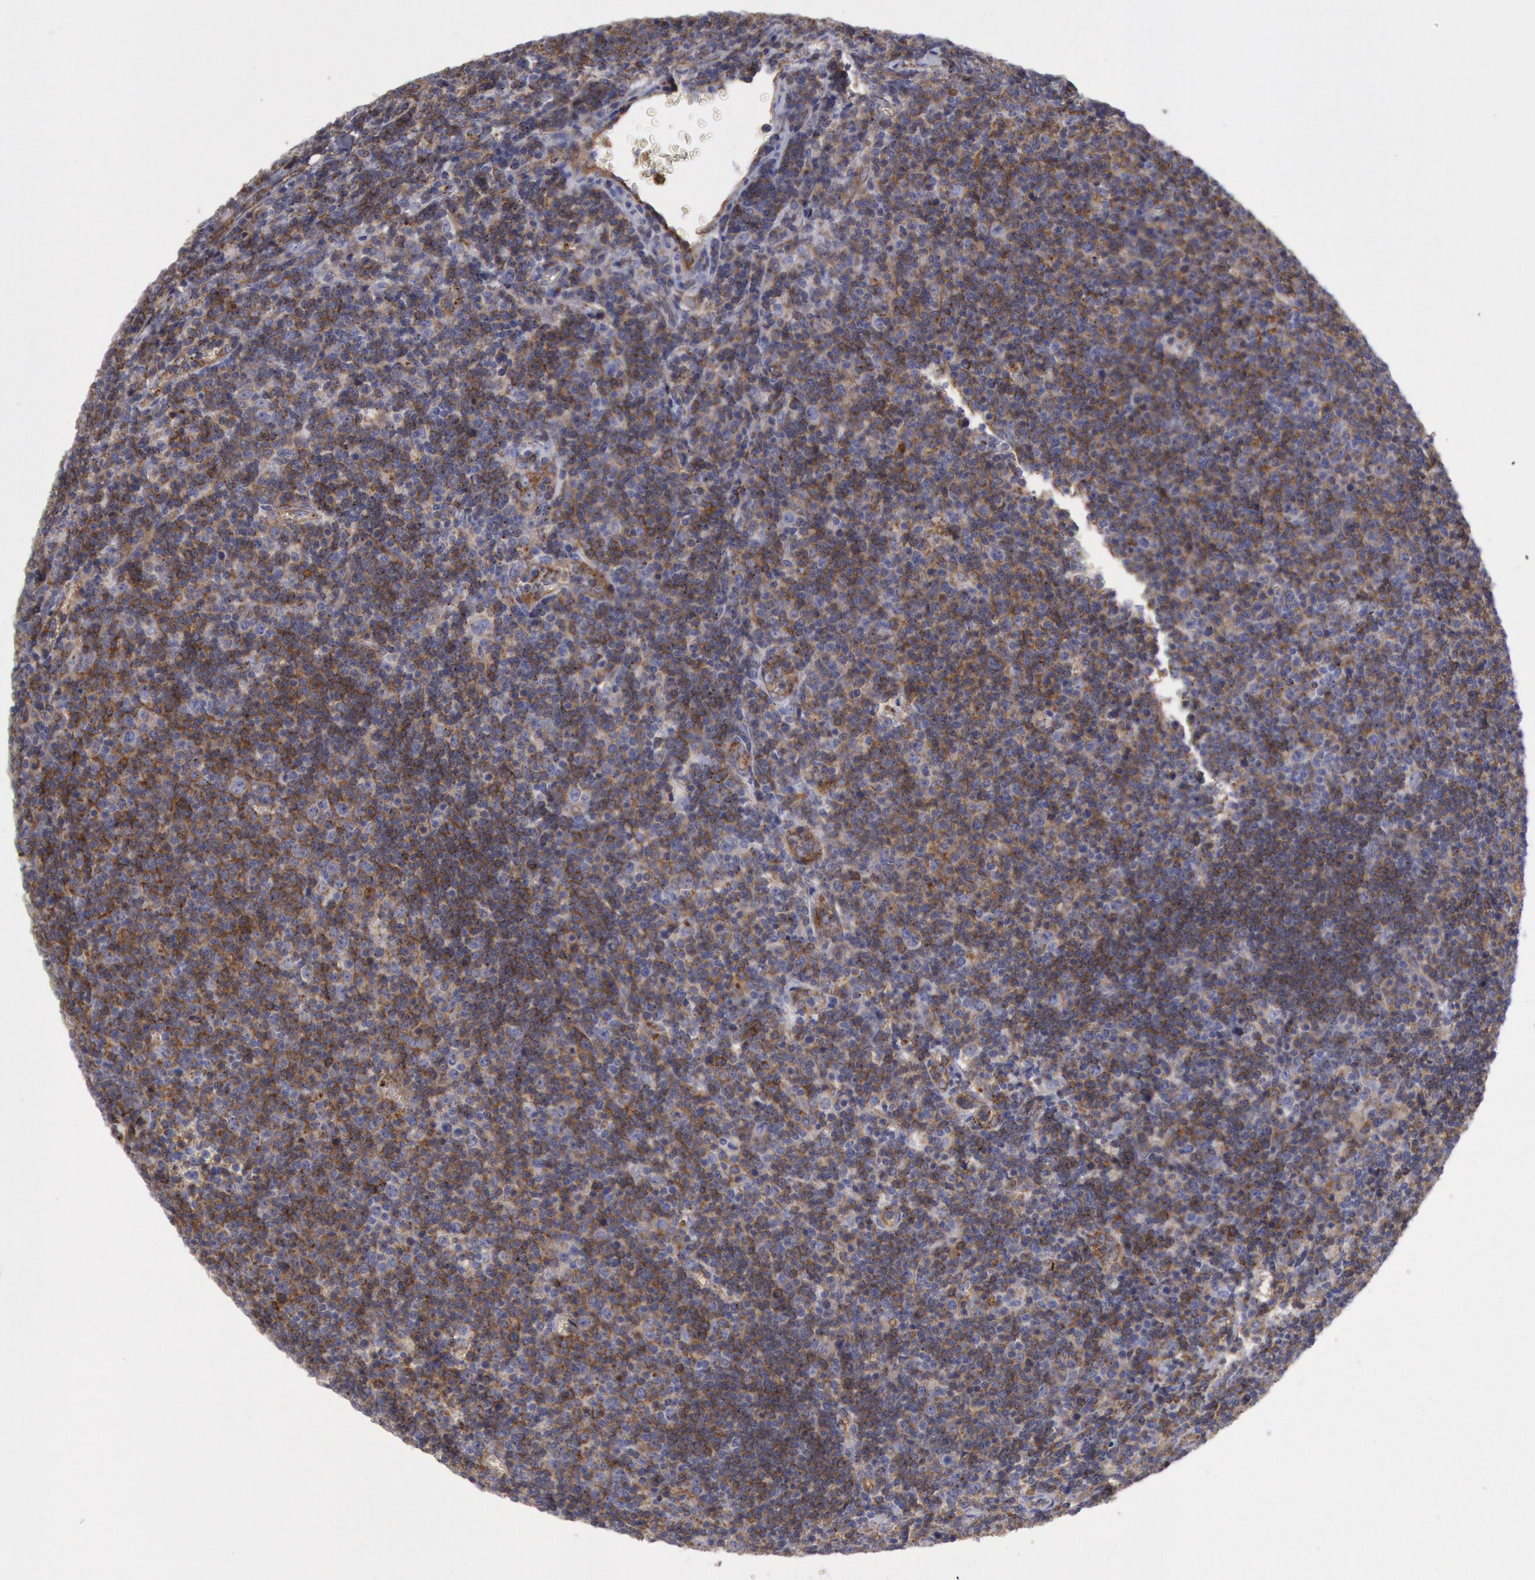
{"staining": {"intensity": "weak", "quantity": "25%-75%", "location": "cytoplasmic/membranous"}, "tissue": "lymphoma", "cell_type": "Tumor cells", "image_type": "cancer", "snomed": [{"axis": "morphology", "description": "Malignant lymphoma, non-Hodgkin's type, Low grade"}, {"axis": "topography", "description": "Lymph node"}], "caption": "IHC of lymphoma reveals low levels of weak cytoplasmic/membranous staining in approximately 25%-75% of tumor cells.", "gene": "FLOT1", "patient": {"sex": "male", "age": 74}}